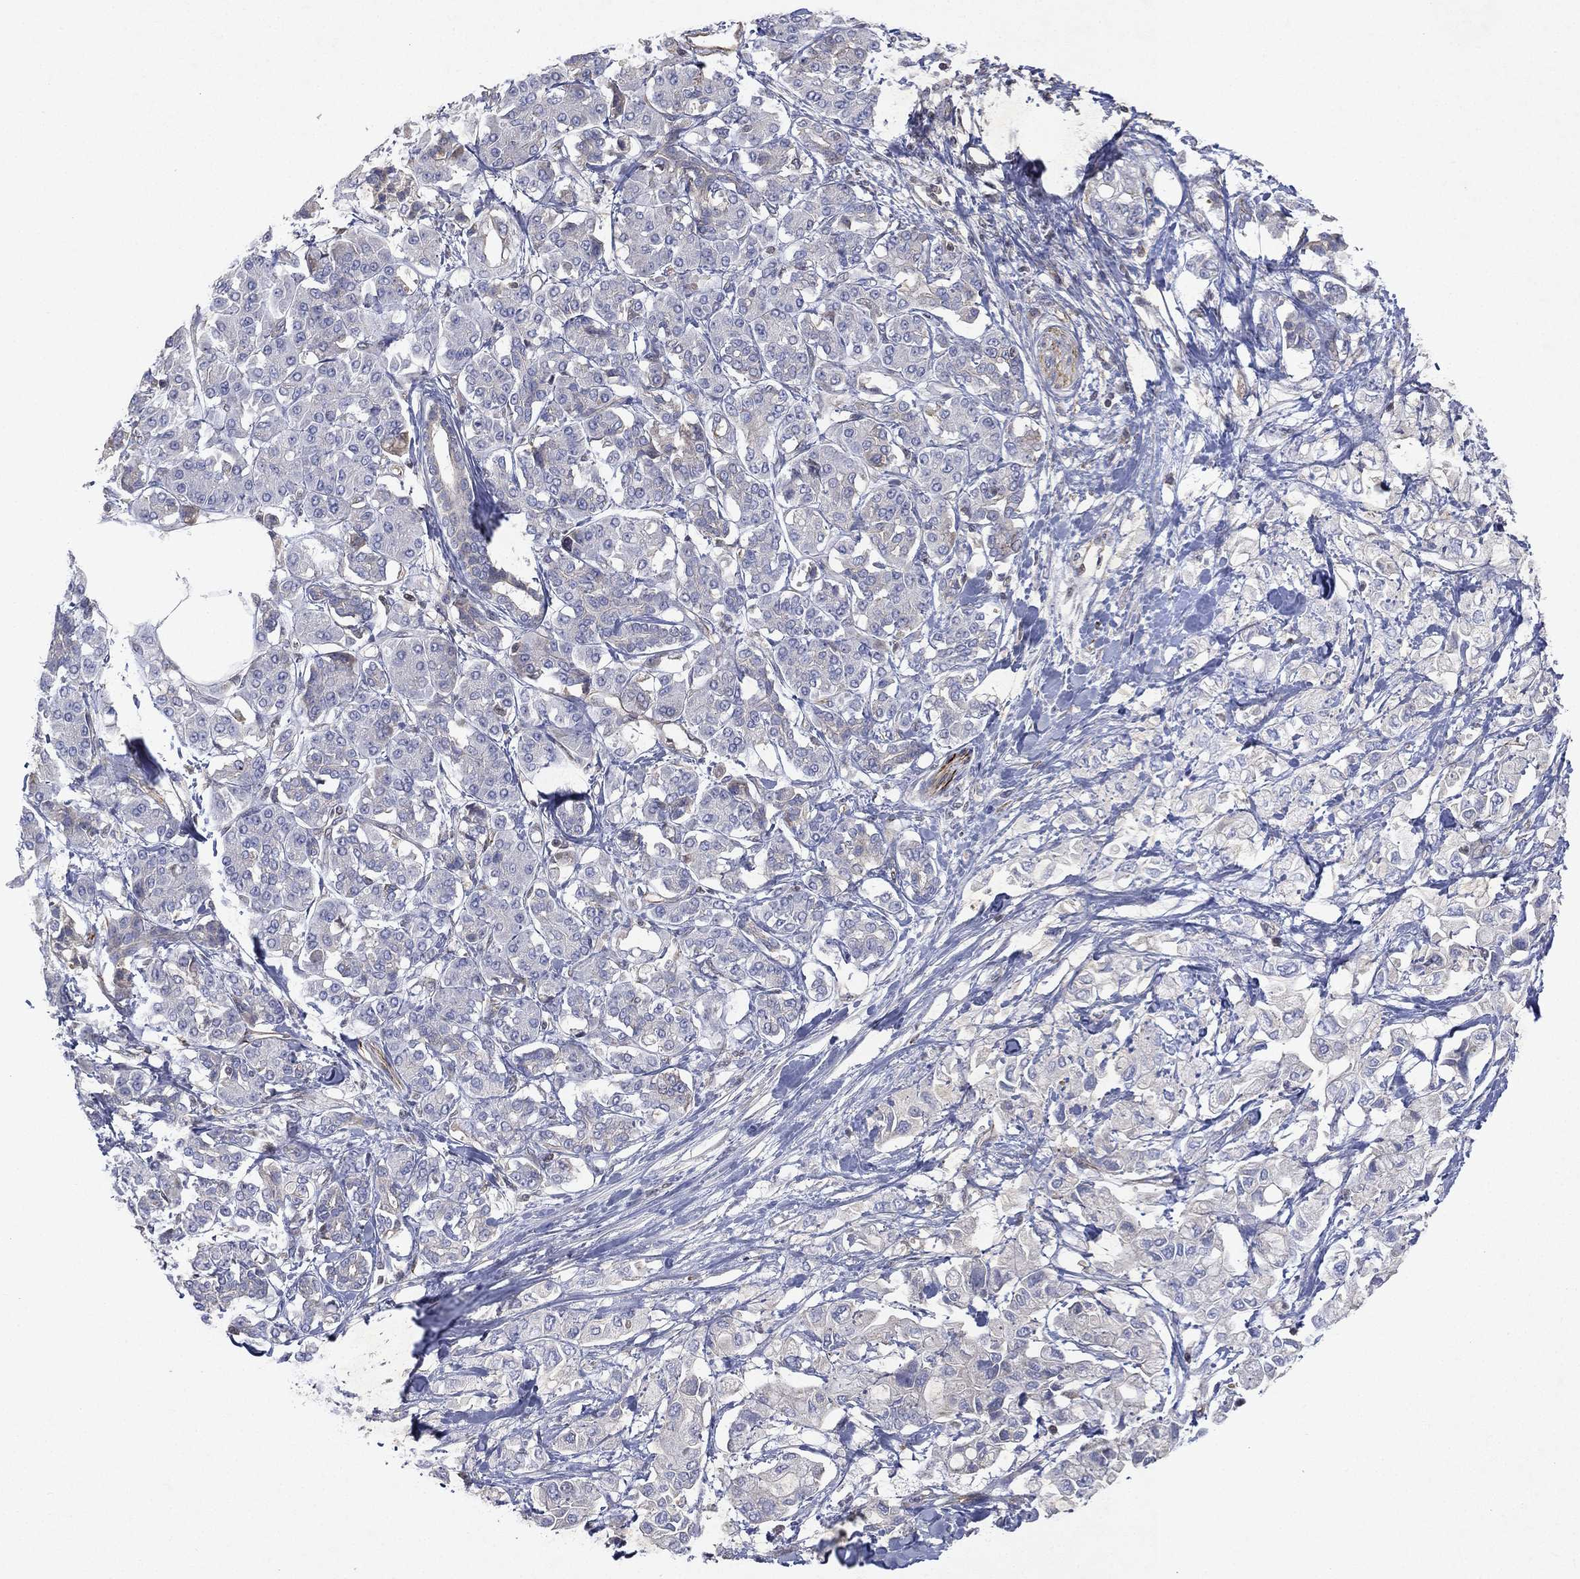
{"staining": {"intensity": "negative", "quantity": "none", "location": "none"}, "tissue": "pancreatic cancer", "cell_type": "Tumor cells", "image_type": "cancer", "snomed": [{"axis": "morphology", "description": "Adenocarcinoma, NOS"}, {"axis": "topography", "description": "Pancreas"}], "caption": "A high-resolution image shows IHC staining of pancreatic cancer (adenocarcinoma), which demonstrates no significant staining in tumor cells.", "gene": "FLI1", "patient": {"sex": "female", "age": 56}}